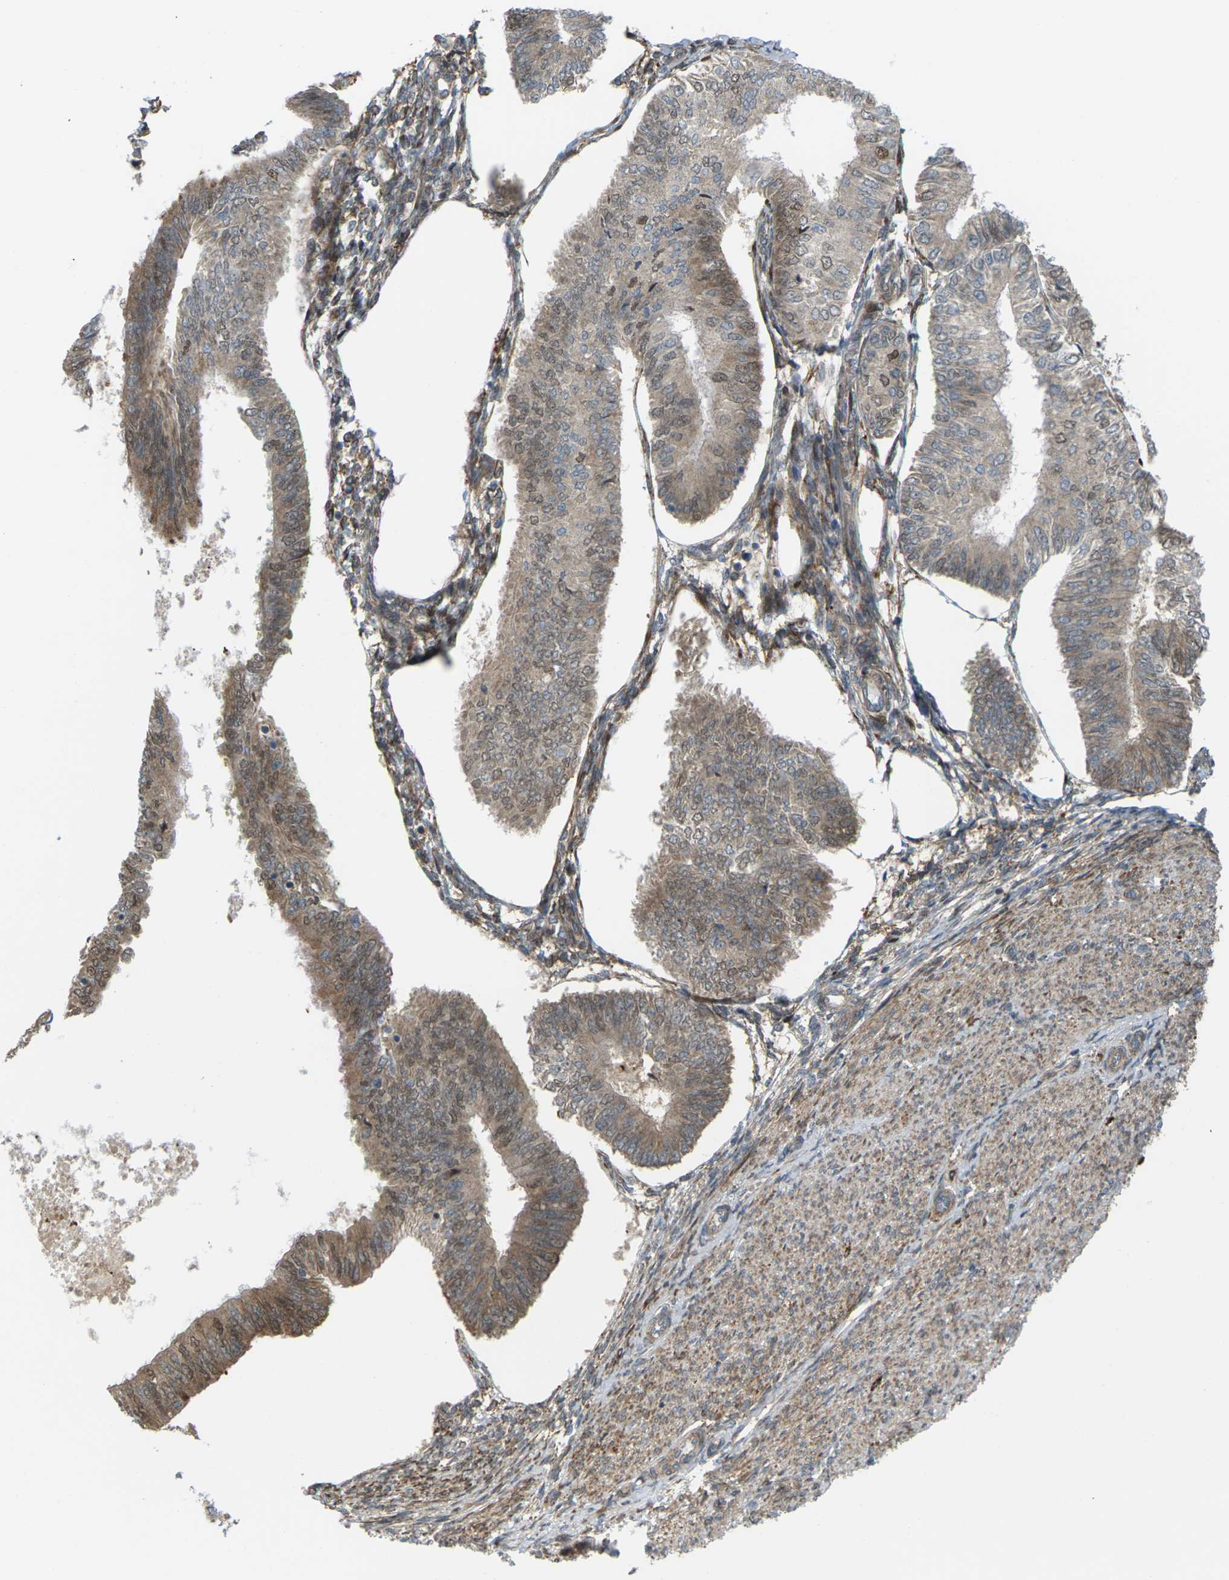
{"staining": {"intensity": "moderate", "quantity": ">75%", "location": "cytoplasmic/membranous,nuclear"}, "tissue": "endometrial cancer", "cell_type": "Tumor cells", "image_type": "cancer", "snomed": [{"axis": "morphology", "description": "Adenocarcinoma, NOS"}, {"axis": "topography", "description": "Endometrium"}], "caption": "IHC histopathology image of endometrial cancer stained for a protein (brown), which shows medium levels of moderate cytoplasmic/membranous and nuclear staining in about >75% of tumor cells.", "gene": "ROBO1", "patient": {"sex": "female", "age": 58}}